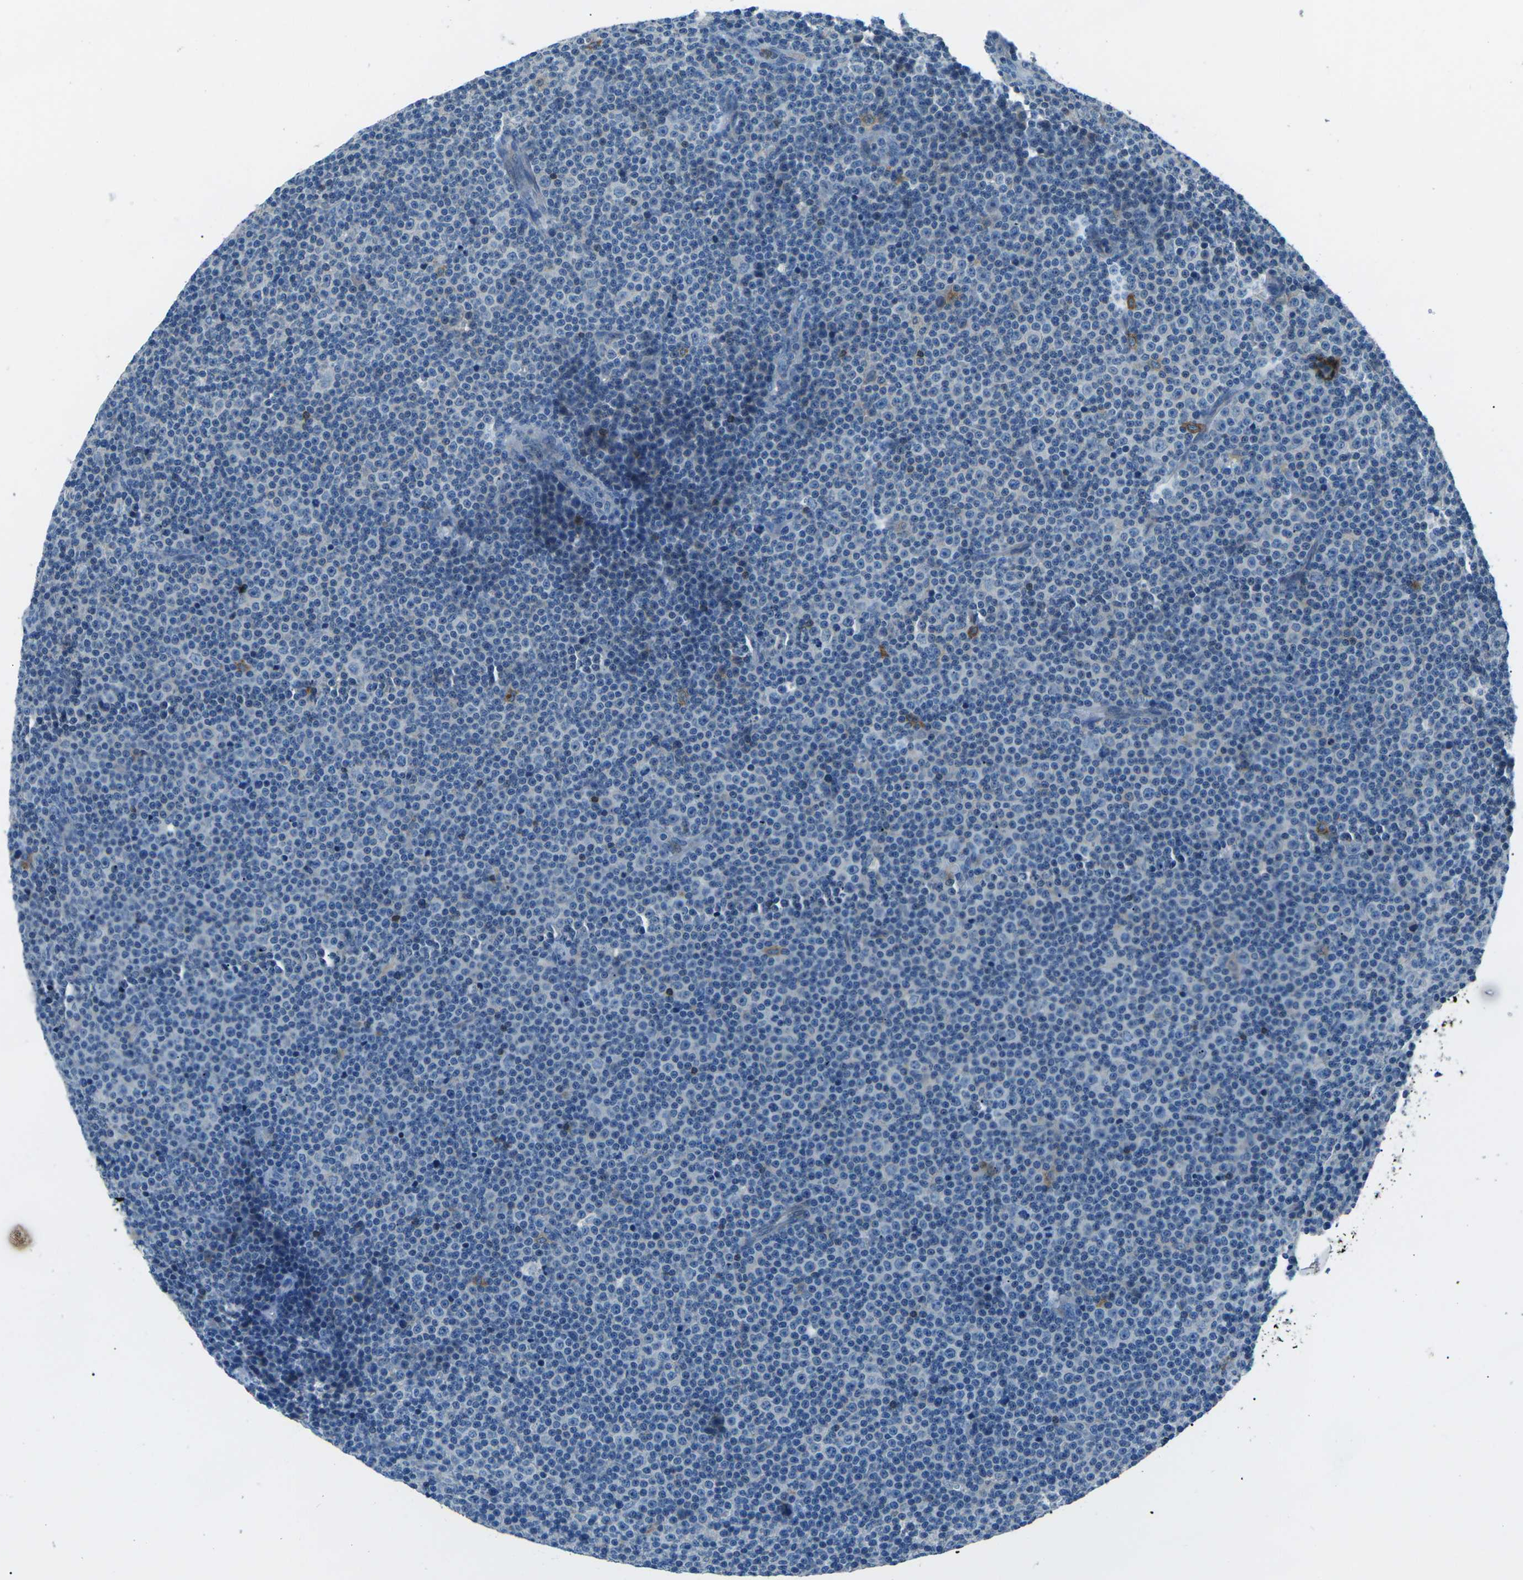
{"staining": {"intensity": "negative", "quantity": "none", "location": "none"}, "tissue": "lymphoma", "cell_type": "Tumor cells", "image_type": "cancer", "snomed": [{"axis": "morphology", "description": "Malignant lymphoma, non-Hodgkin's type, Low grade"}, {"axis": "topography", "description": "Lymph node"}], "caption": "Human lymphoma stained for a protein using IHC shows no staining in tumor cells.", "gene": "CD1D", "patient": {"sex": "female", "age": 67}}